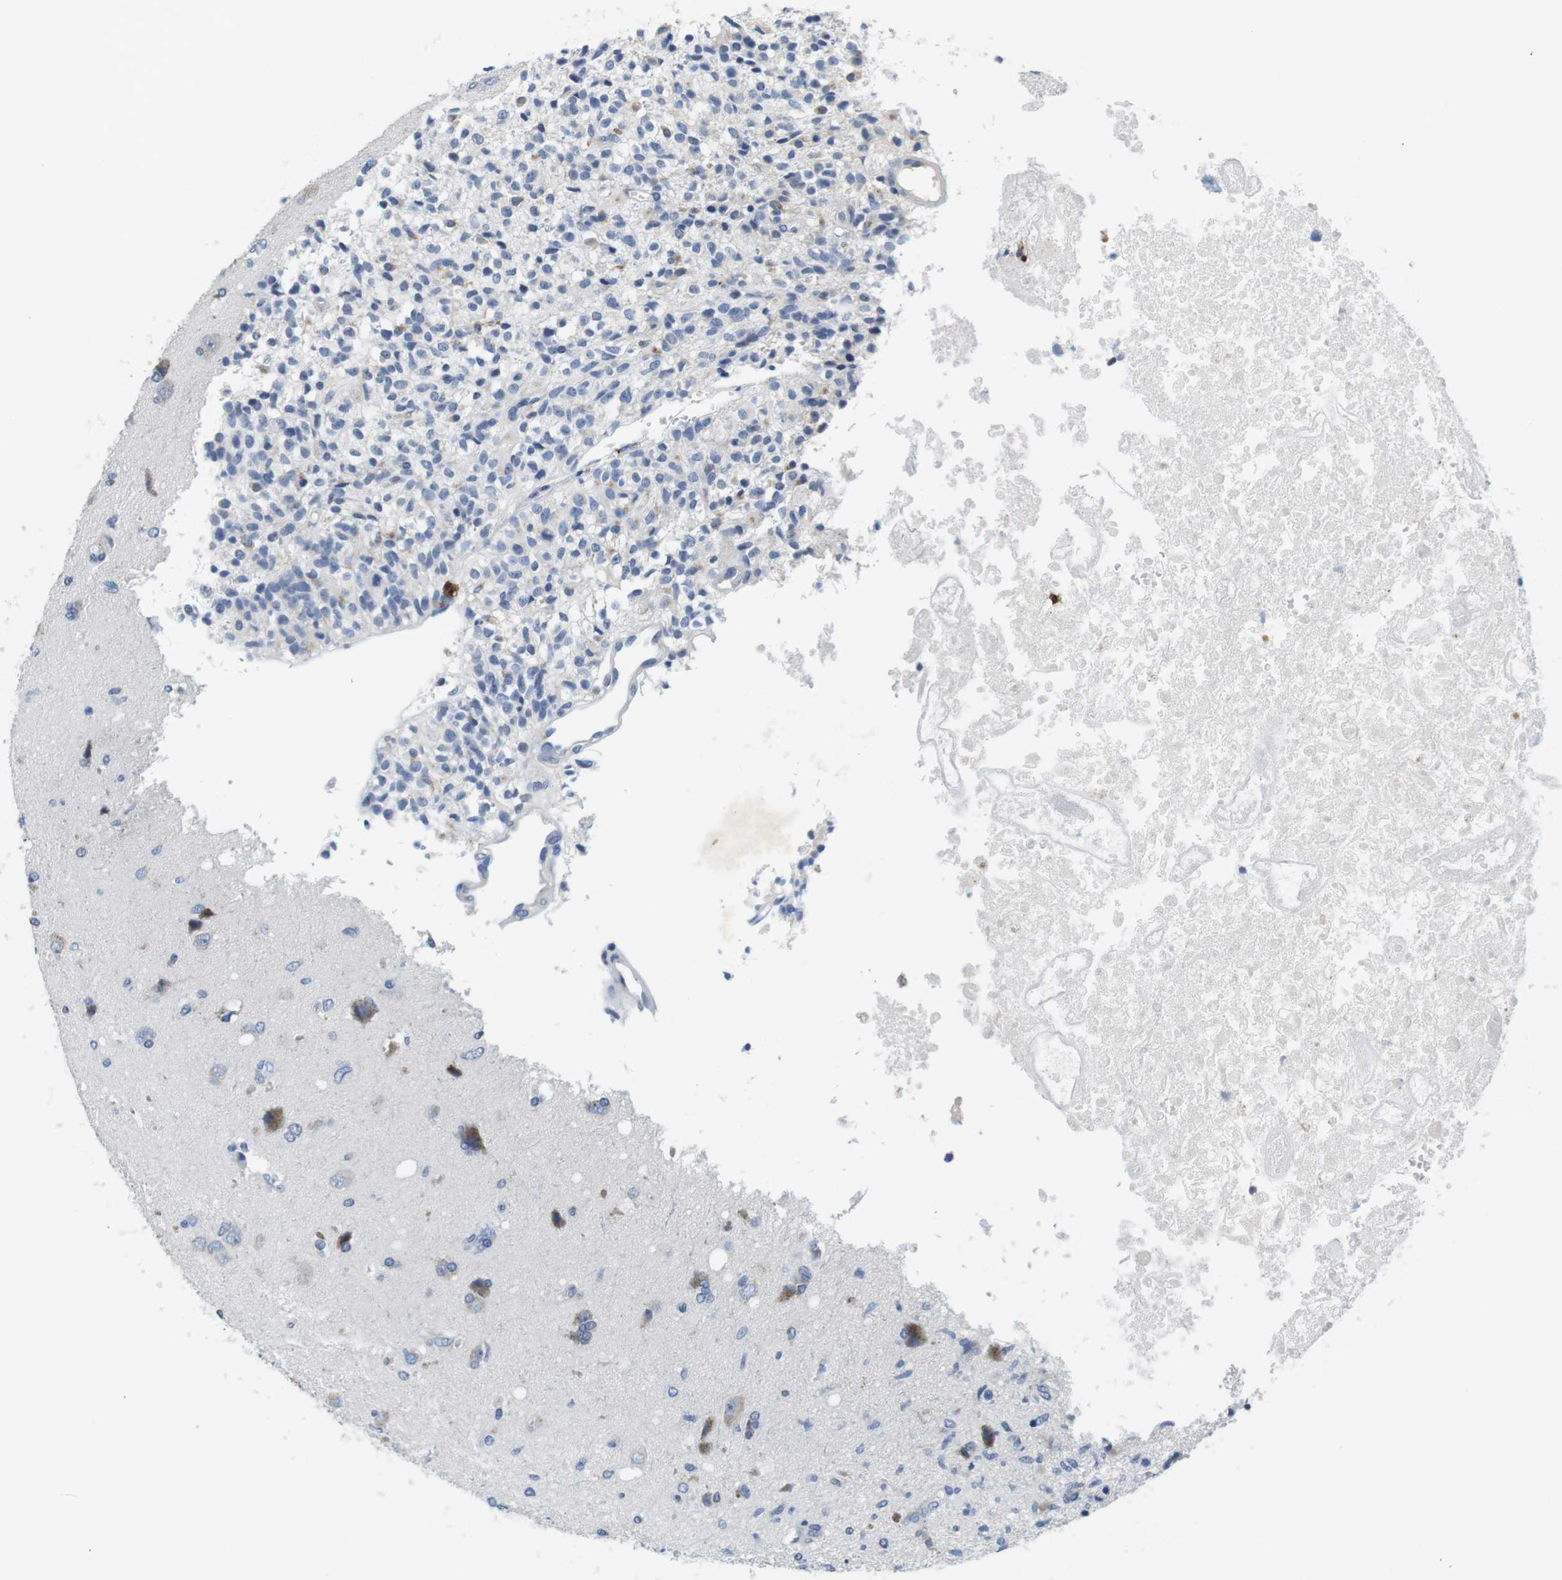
{"staining": {"intensity": "negative", "quantity": "none", "location": "none"}, "tissue": "glioma", "cell_type": "Tumor cells", "image_type": "cancer", "snomed": [{"axis": "morphology", "description": "Glioma, malignant, High grade"}, {"axis": "topography", "description": "Brain"}], "caption": "An IHC histopathology image of high-grade glioma (malignant) is shown. There is no staining in tumor cells of high-grade glioma (malignant). (DAB IHC visualized using brightfield microscopy, high magnification).", "gene": "CNGA2", "patient": {"sex": "female", "age": 59}}